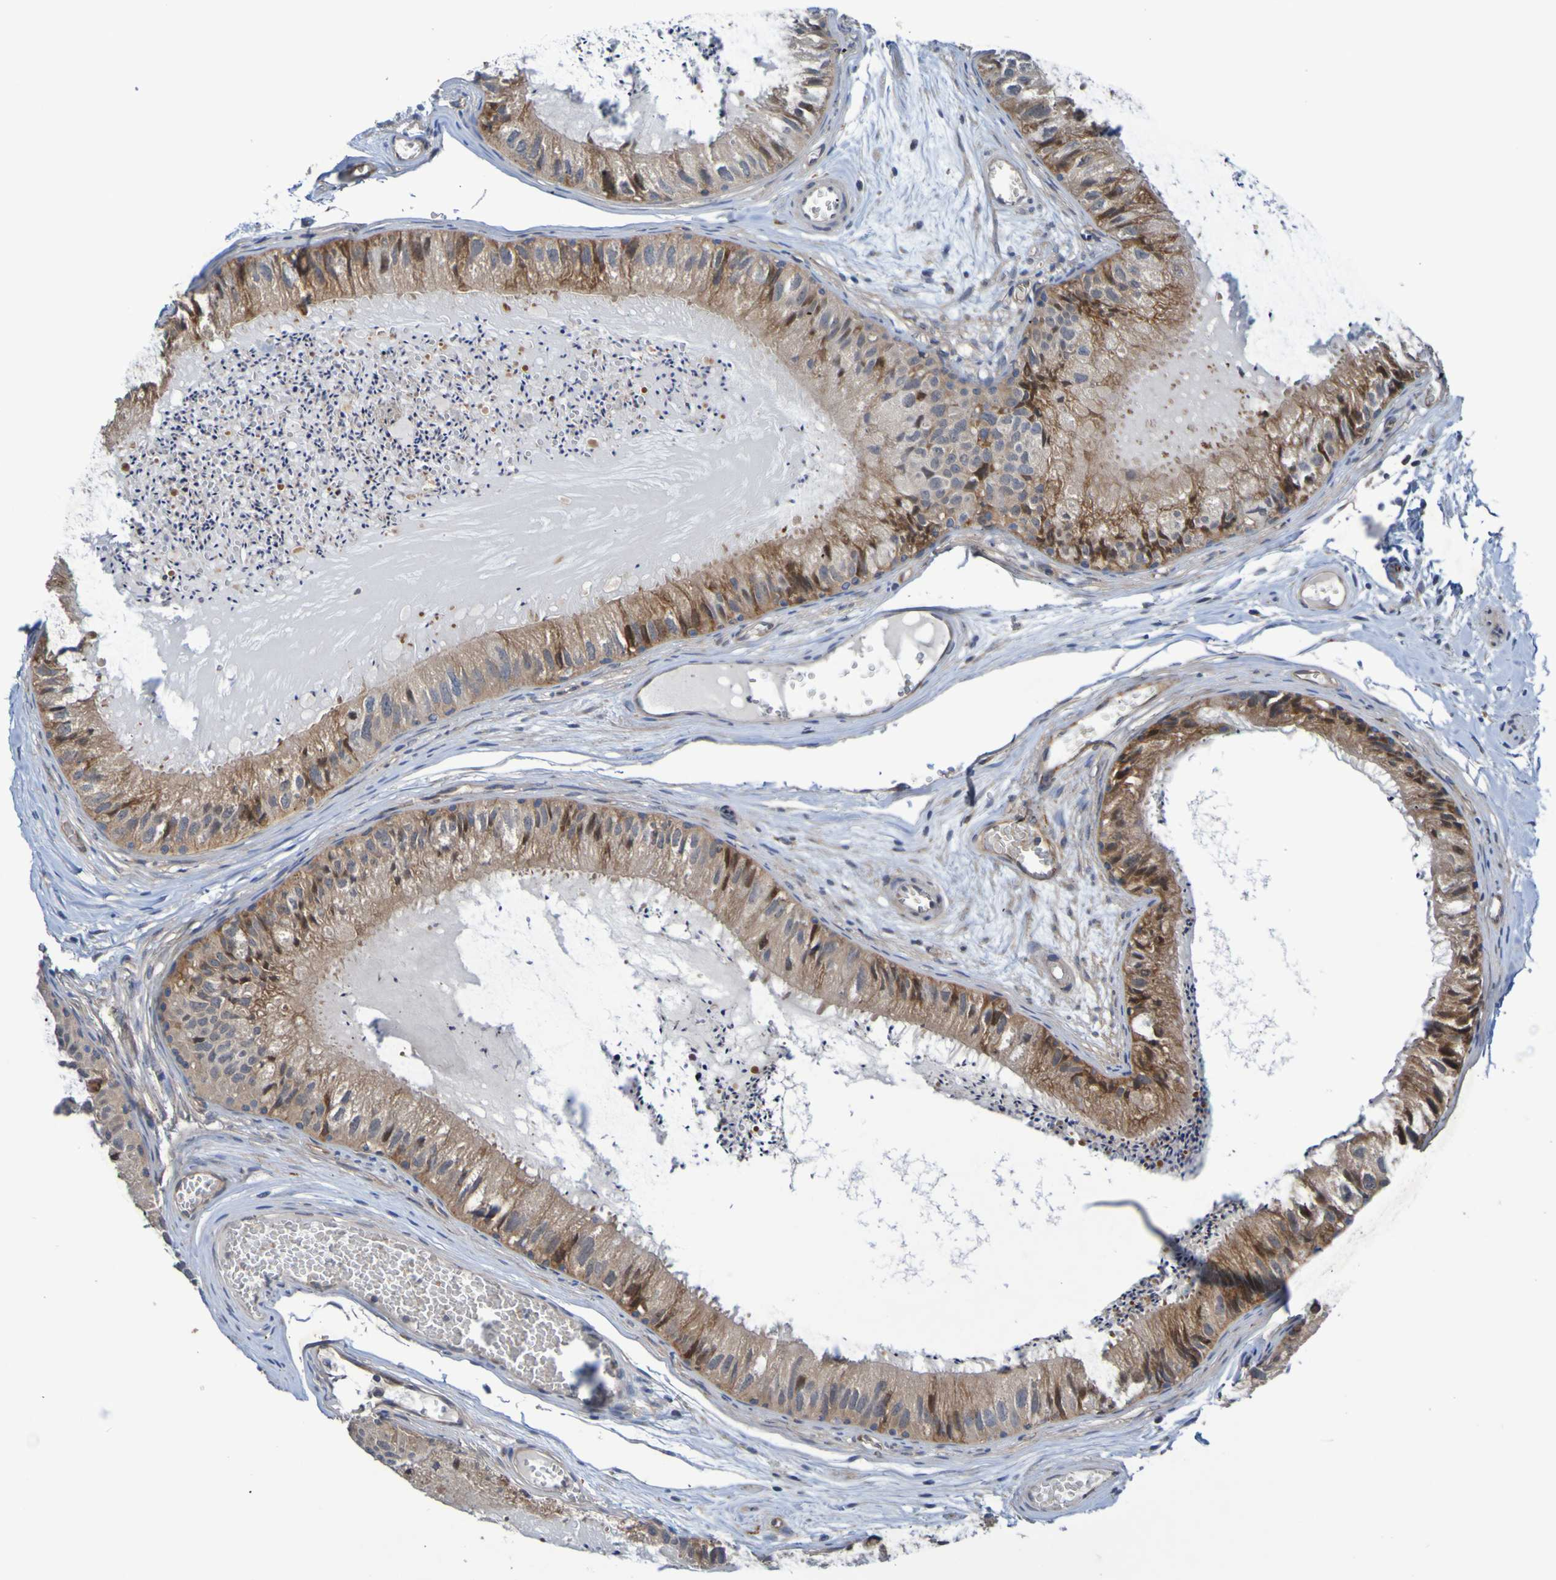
{"staining": {"intensity": "moderate", "quantity": ">75%", "location": "cytoplasmic/membranous"}, "tissue": "epididymis", "cell_type": "Glandular cells", "image_type": "normal", "snomed": [{"axis": "morphology", "description": "Normal tissue, NOS"}, {"axis": "topography", "description": "Epididymis"}], "caption": "High-power microscopy captured an IHC photomicrograph of unremarkable epididymis, revealing moderate cytoplasmic/membranous expression in about >75% of glandular cells. (DAB (3,3'-diaminobenzidine) IHC with brightfield microscopy, high magnification).", "gene": "SDK1", "patient": {"sex": "male", "age": 31}}